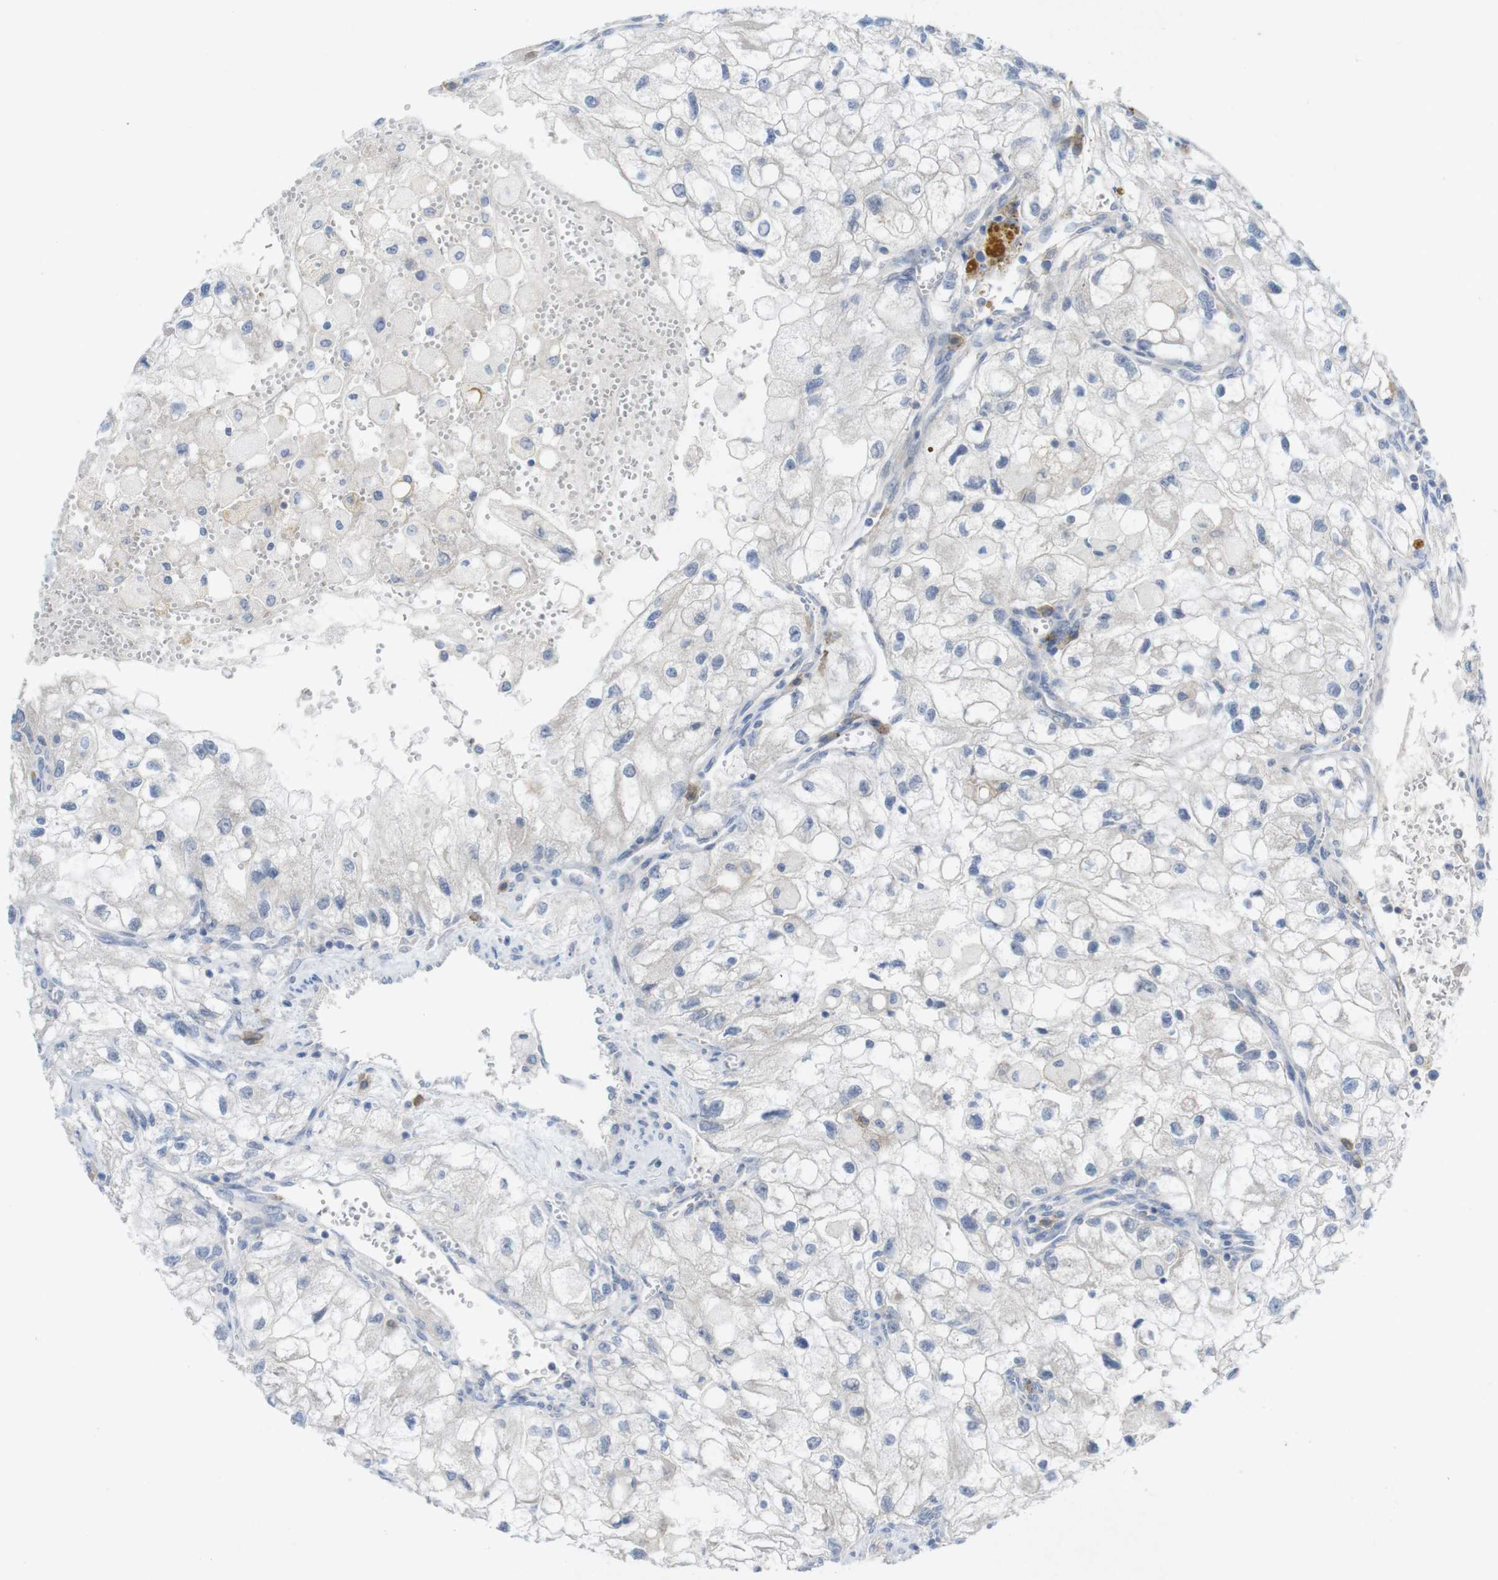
{"staining": {"intensity": "negative", "quantity": "none", "location": "none"}, "tissue": "renal cancer", "cell_type": "Tumor cells", "image_type": "cancer", "snomed": [{"axis": "morphology", "description": "Adenocarcinoma, NOS"}, {"axis": "topography", "description": "Kidney"}], "caption": "DAB (3,3'-diaminobenzidine) immunohistochemical staining of human renal cancer shows no significant staining in tumor cells. Nuclei are stained in blue.", "gene": "SLAMF7", "patient": {"sex": "female", "age": 70}}